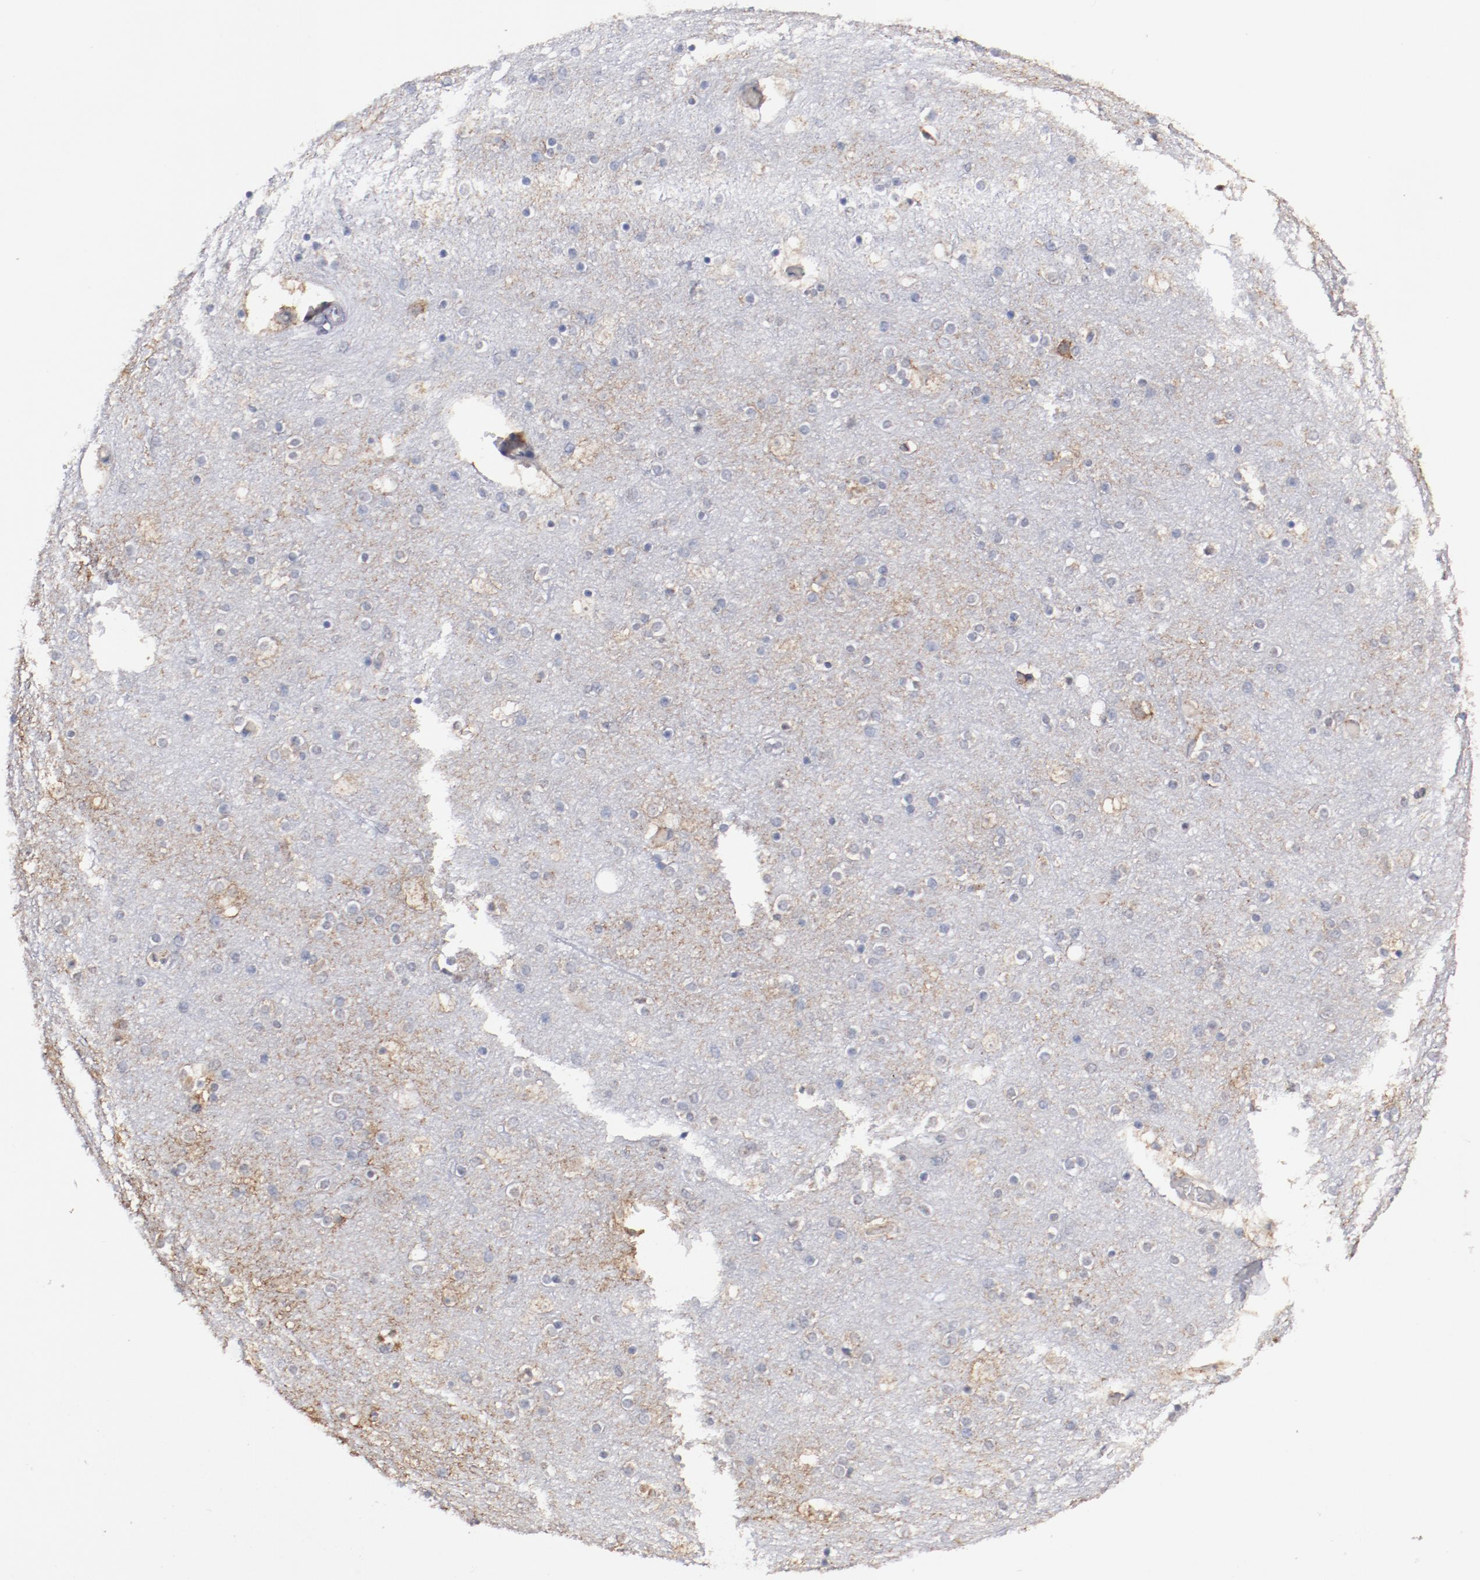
{"staining": {"intensity": "negative", "quantity": "none", "location": "none"}, "tissue": "cerebral cortex", "cell_type": "Endothelial cells", "image_type": "normal", "snomed": [{"axis": "morphology", "description": "Normal tissue, NOS"}, {"axis": "topography", "description": "Cerebral cortex"}], "caption": "Immunohistochemistry of unremarkable cerebral cortex reveals no positivity in endothelial cells. (Stains: DAB (3,3'-diaminobenzidine) immunohistochemistry with hematoxylin counter stain, Microscopy: brightfield microscopy at high magnification).", "gene": "RPS4X", "patient": {"sex": "female", "age": 54}}